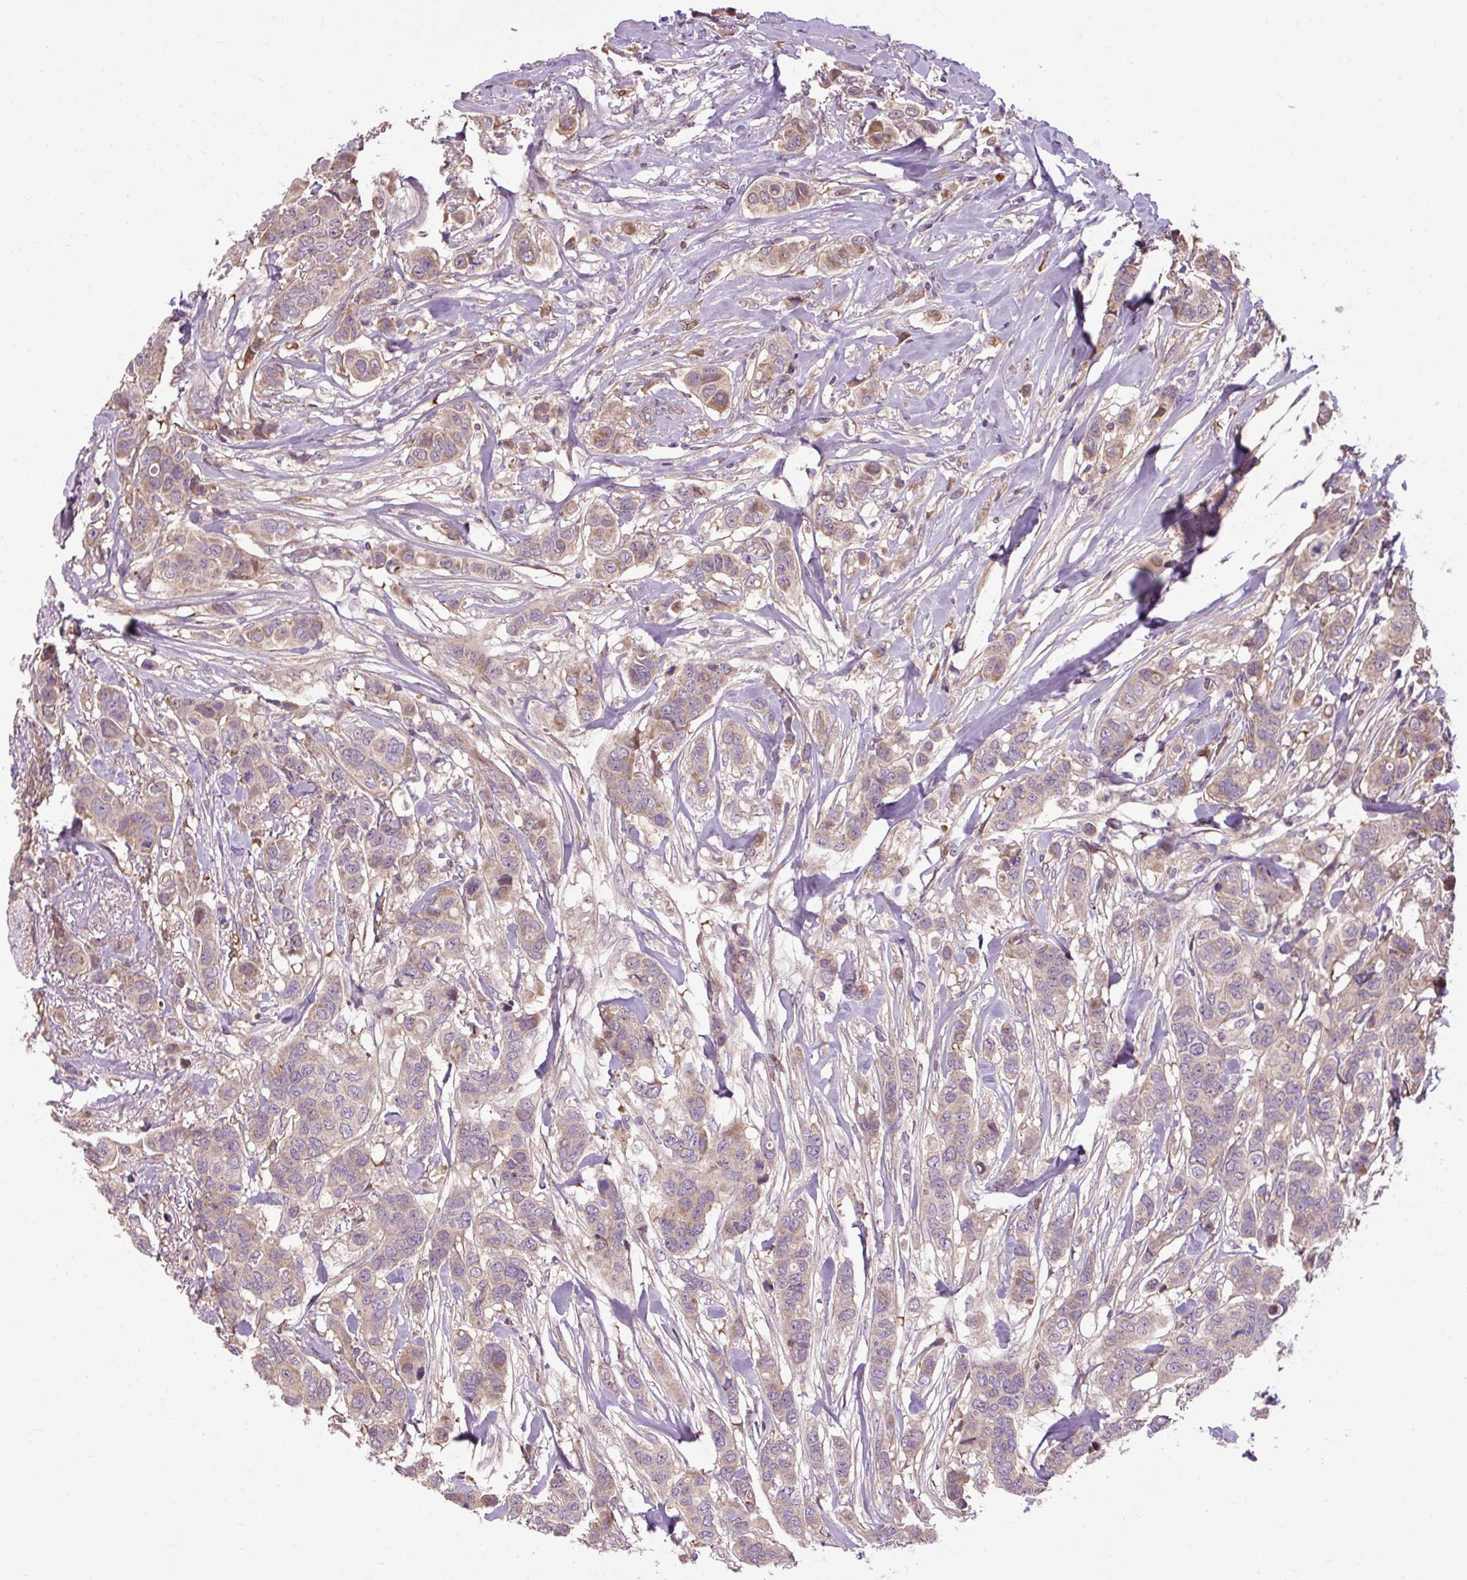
{"staining": {"intensity": "weak", "quantity": ">75%", "location": "cytoplasmic/membranous"}, "tissue": "breast cancer", "cell_type": "Tumor cells", "image_type": "cancer", "snomed": [{"axis": "morphology", "description": "Lobular carcinoma"}, {"axis": "topography", "description": "Breast"}], "caption": "A brown stain labels weak cytoplasmic/membranous positivity of a protein in human breast cancer tumor cells.", "gene": "FLRT1", "patient": {"sex": "female", "age": 51}}